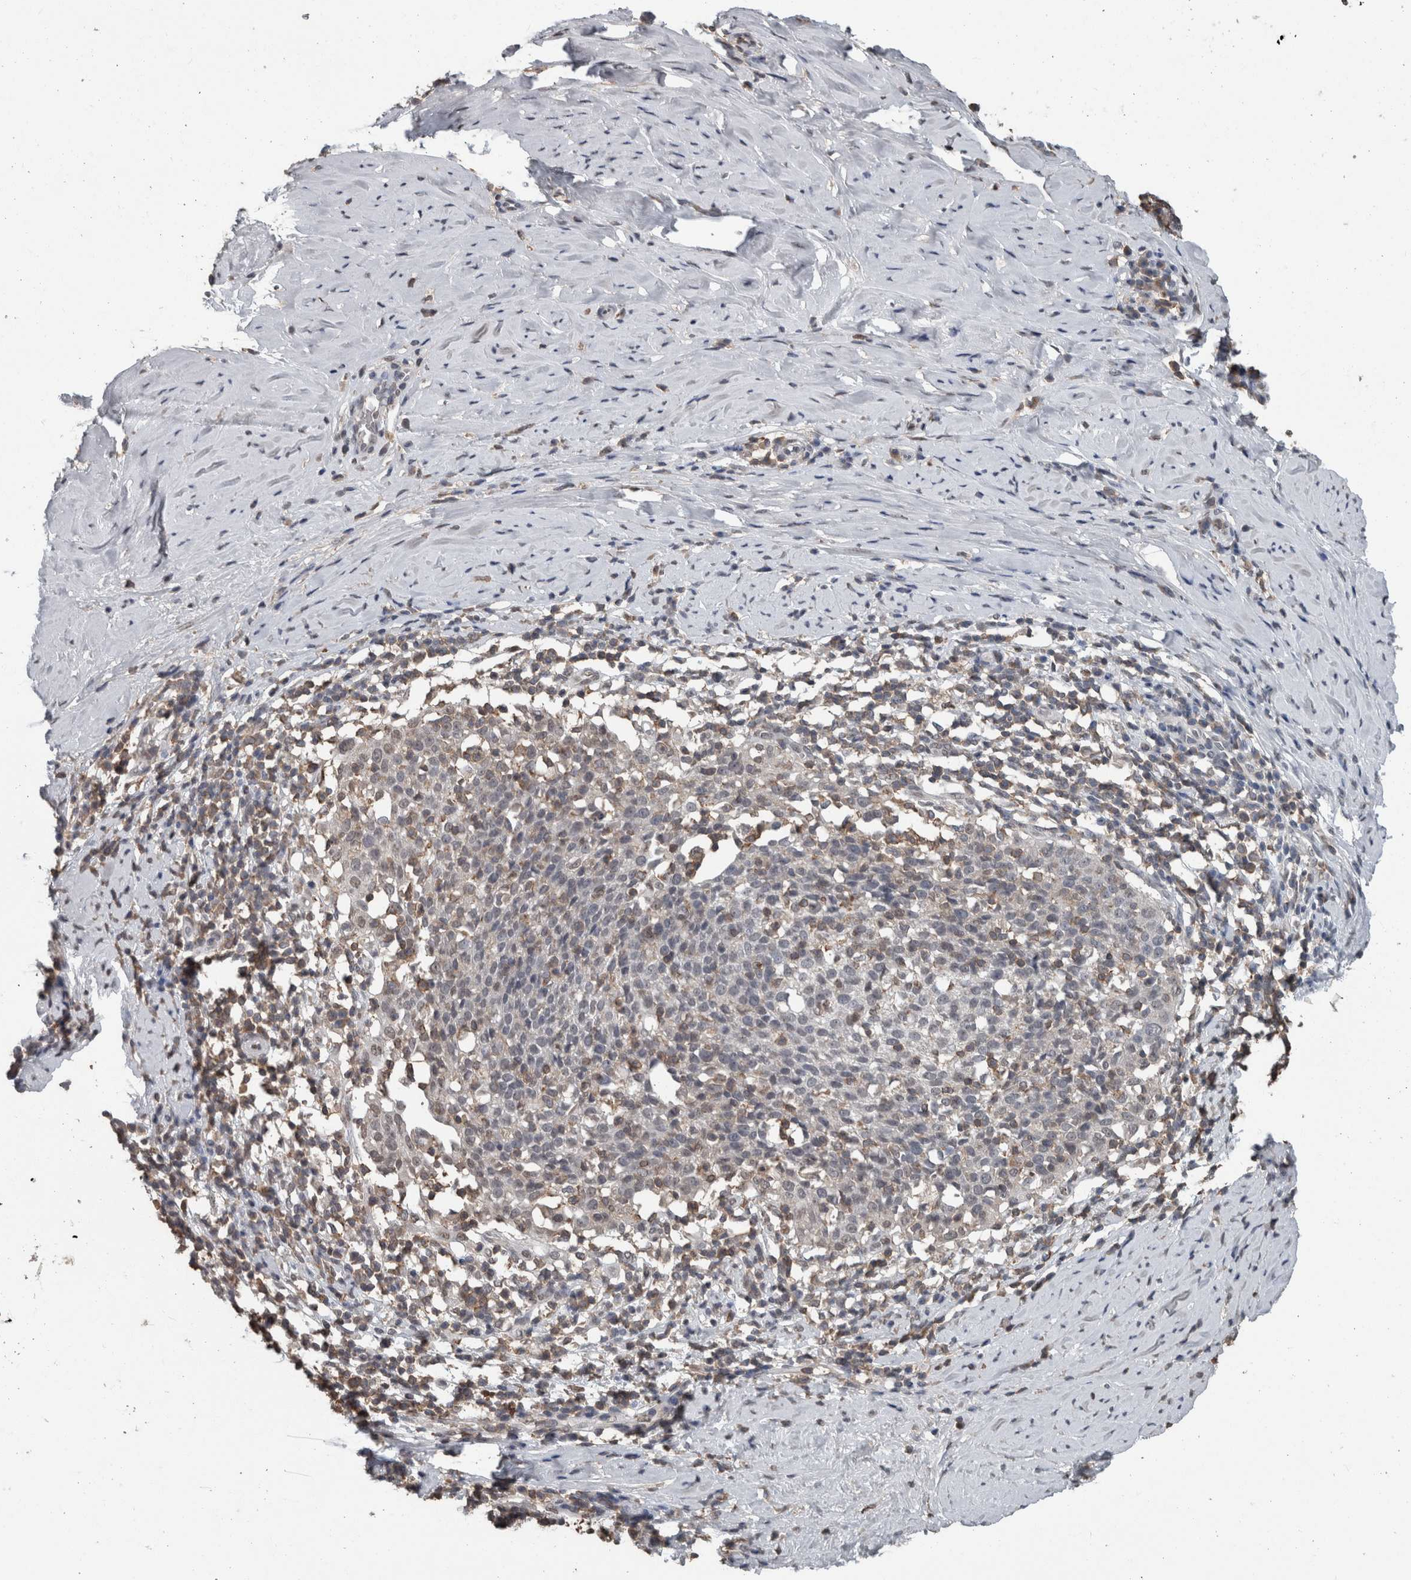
{"staining": {"intensity": "negative", "quantity": "none", "location": "none"}, "tissue": "cervical cancer", "cell_type": "Tumor cells", "image_type": "cancer", "snomed": [{"axis": "morphology", "description": "Squamous cell carcinoma, NOS"}, {"axis": "topography", "description": "Cervix"}], "caption": "This is an immunohistochemistry (IHC) photomicrograph of human cervical cancer (squamous cell carcinoma). There is no staining in tumor cells.", "gene": "MAFF", "patient": {"sex": "female", "age": 51}}